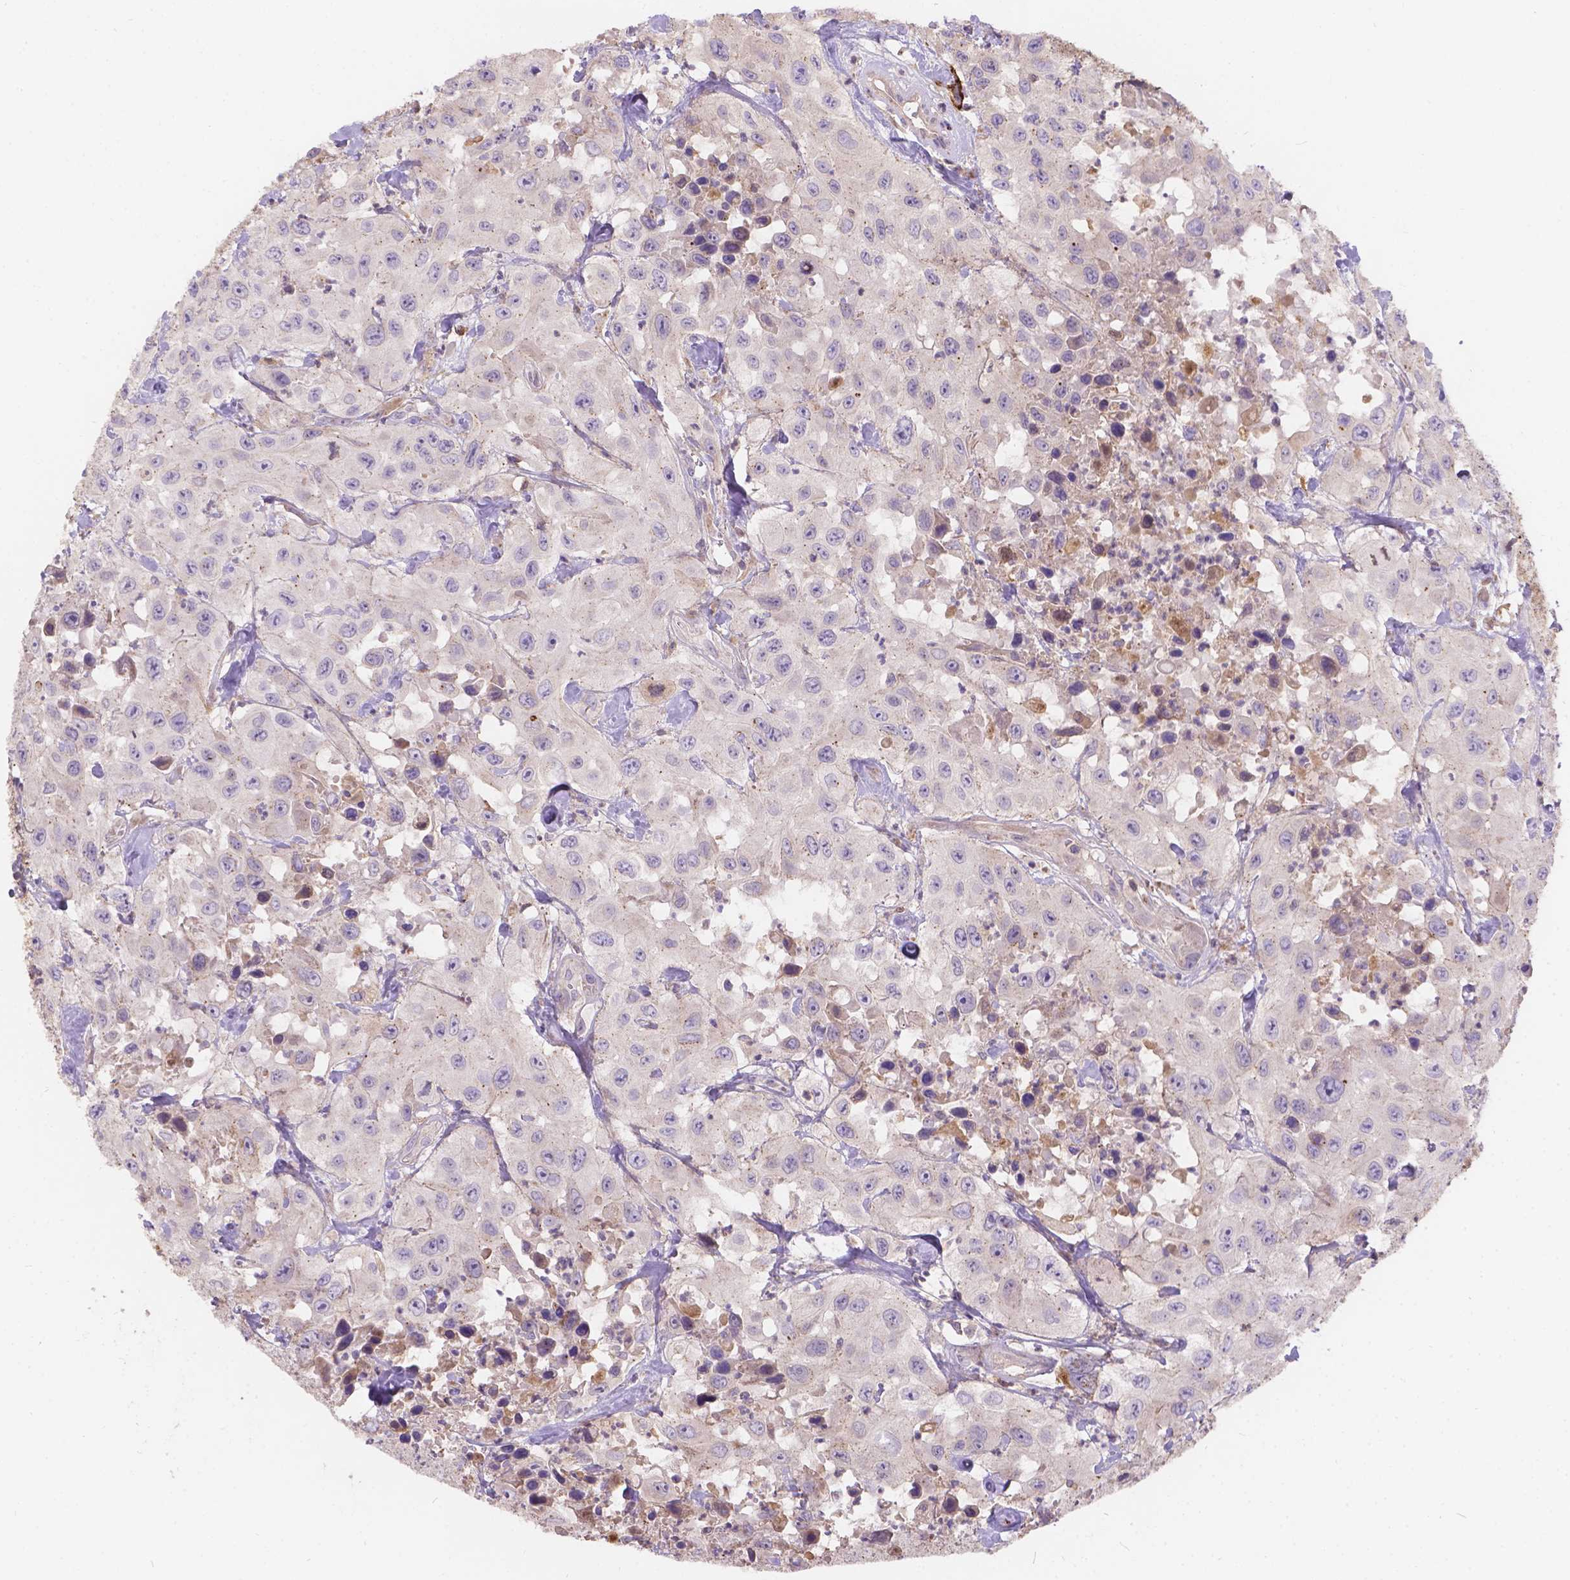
{"staining": {"intensity": "negative", "quantity": "none", "location": "none"}, "tissue": "urothelial cancer", "cell_type": "Tumor cells", "image_type": "cancer", "snomed": [{"axis": "morphology", "description": "Urothelial carcinoma, High grade"}, {"axis": "topography", "description": "Urinary bladder"}], "caption": "This is a image of IHC staining of urothelial cancer, which shows no positivity in tumor cells.", "gene": "CDK10", "patient": {"sex": "male", "age": 79}}